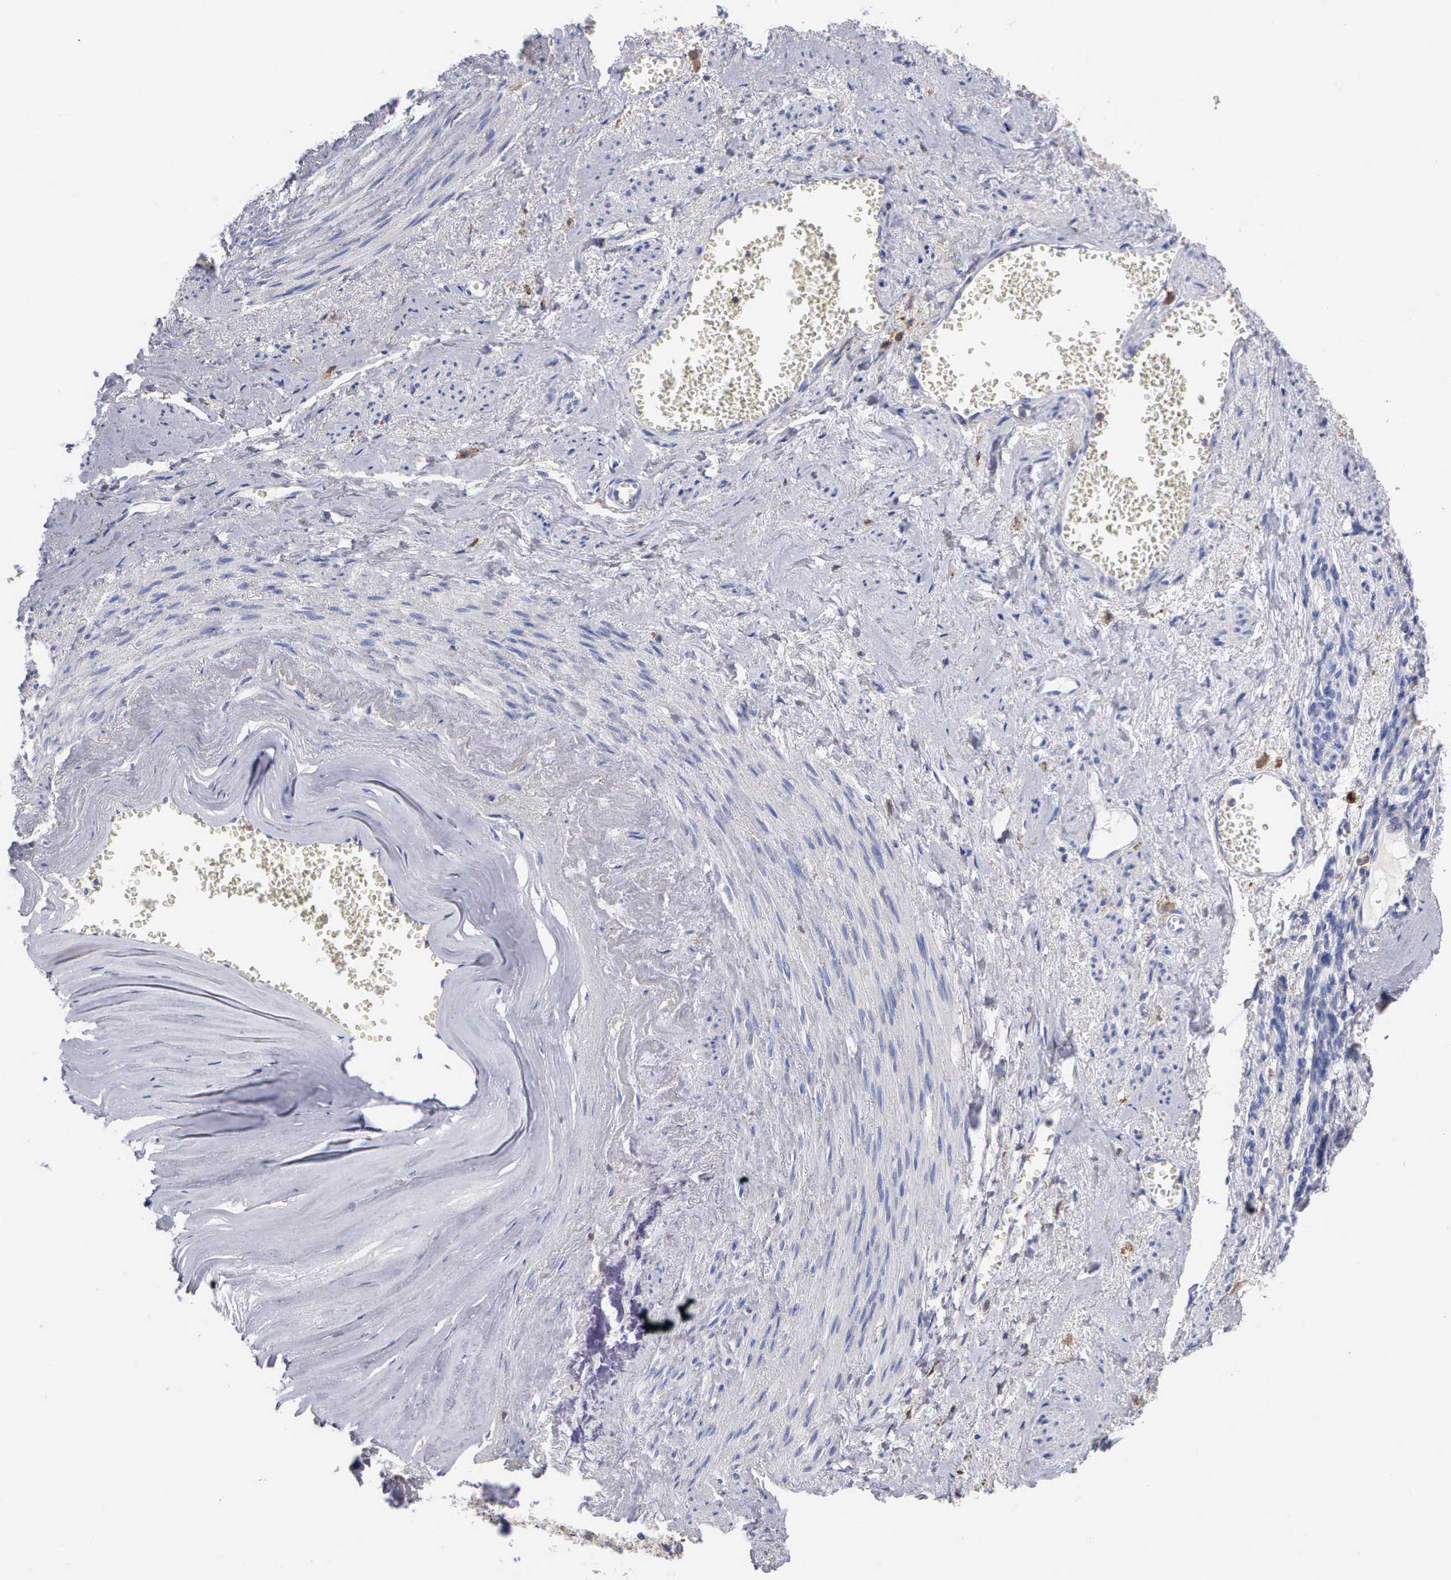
{"staining": {"intensity": "negative", "quantity": "none", "location": "none"}, "tissue": "endometrial cancer", "cell_type": "Tumor cells", "image_type": "cancer", "snomed": [{"axis": "morphology", "description": "Adenocarcinoma, NOS"}, {"axis": "topography", "description": "Endometrium"}], "caption": "High magnification brightfield microscopy of endometrial adenocarcinoma stained with DAB (3,3'-diaminobenzidine) (brown) and counterstained with hematoxylin (blue): tumor cells show no significant staining.", "gene": "PTGS2", "patient": {"sex": "female", "age": 75}}